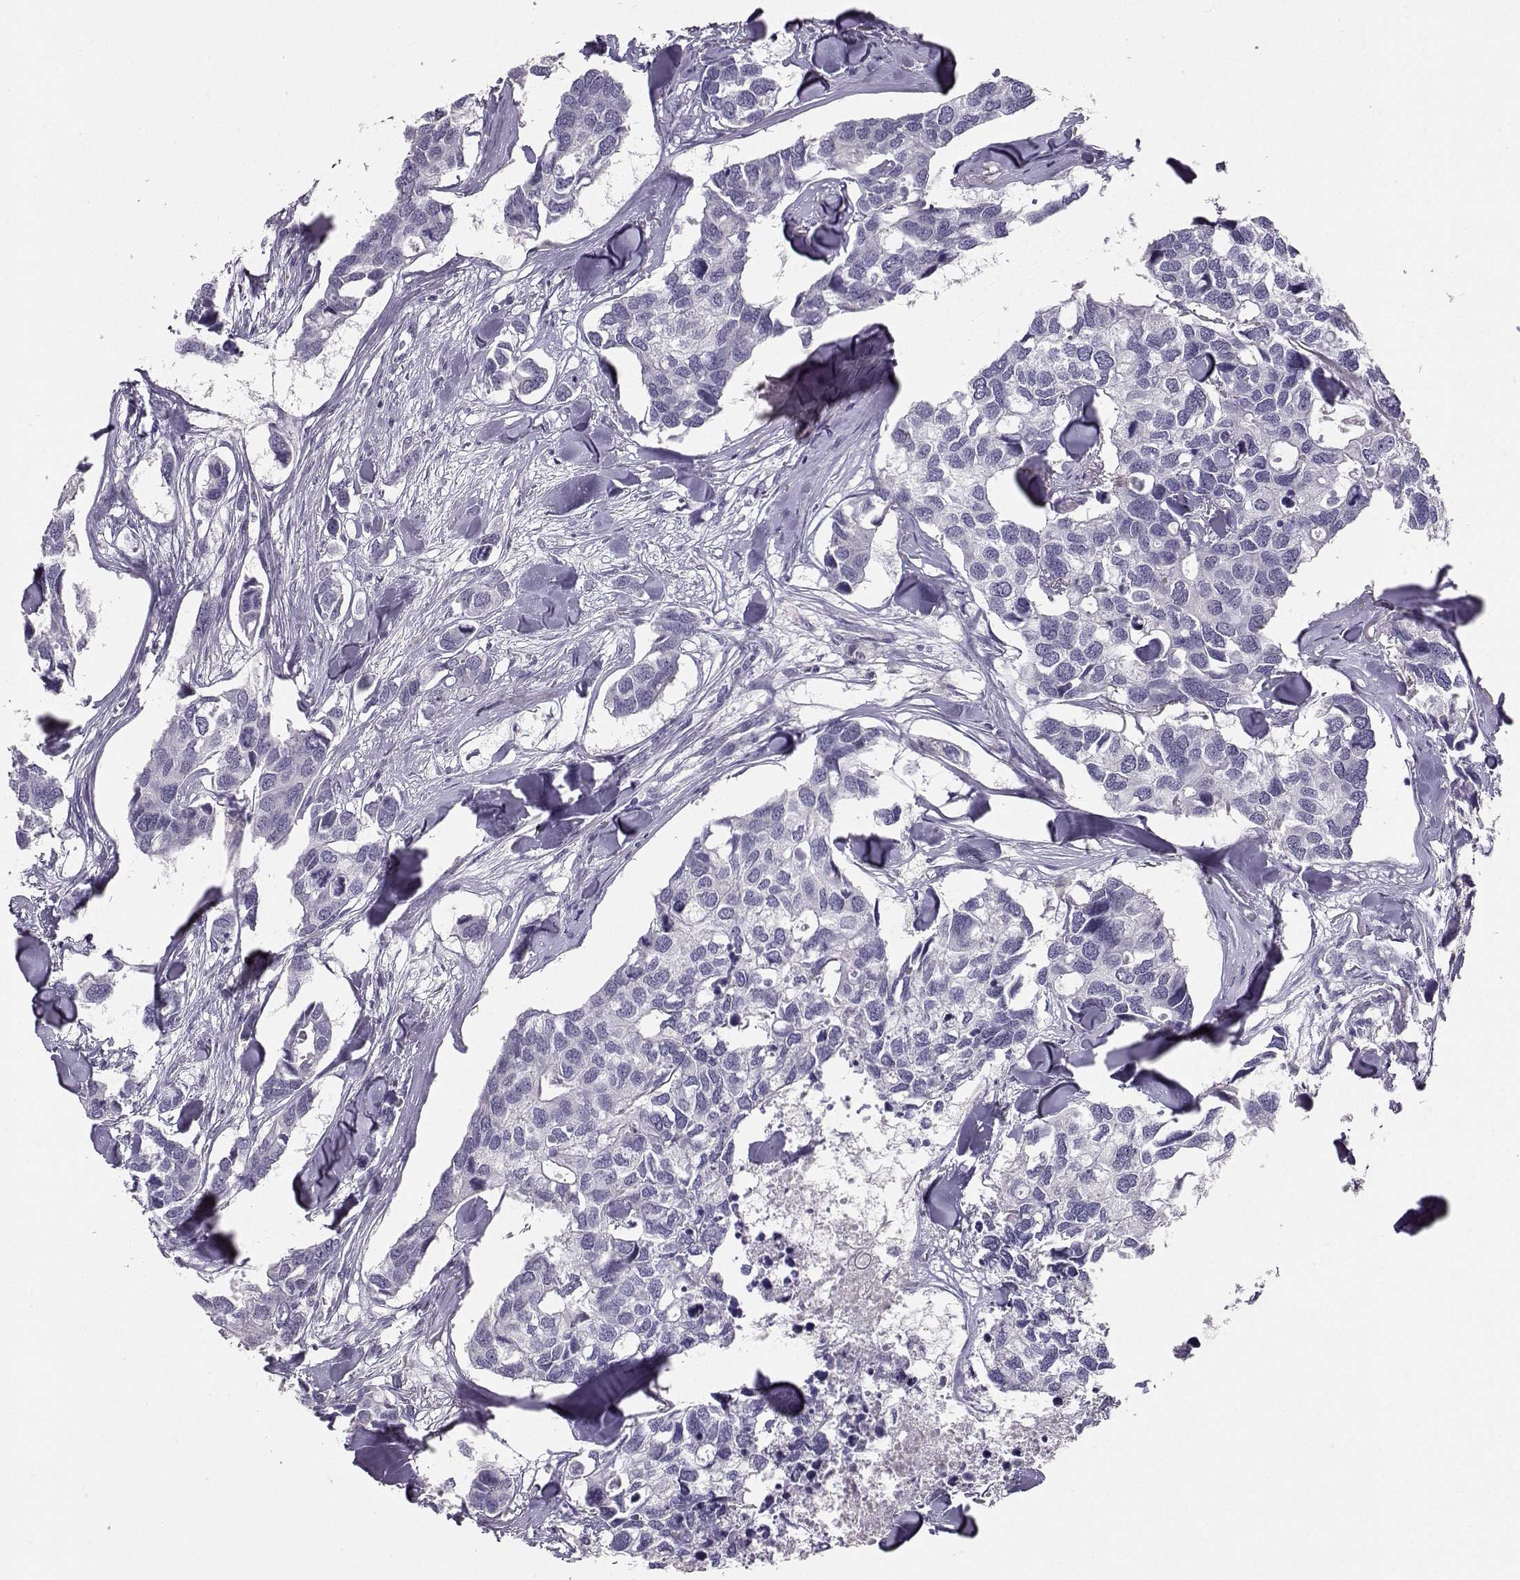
{"staining": {"intensity": "negative", "quantity": "none", "location": "none"}, "tissue": "breast cancer", "cell_type": "Tumor cells", "image_type": "cancer", "snomed": [{"axis": "morphology", "description": "Duct carcinoma"}, {"axis": "topography", "description": "Breast"}], "caption": "Breast cancer (invasive ductal carcinoma) was stained to show a protein in brown. There is no significant staining in tumor cells.", "gene": "PKP2", "patient": {"sex": "female", "age": 83}}